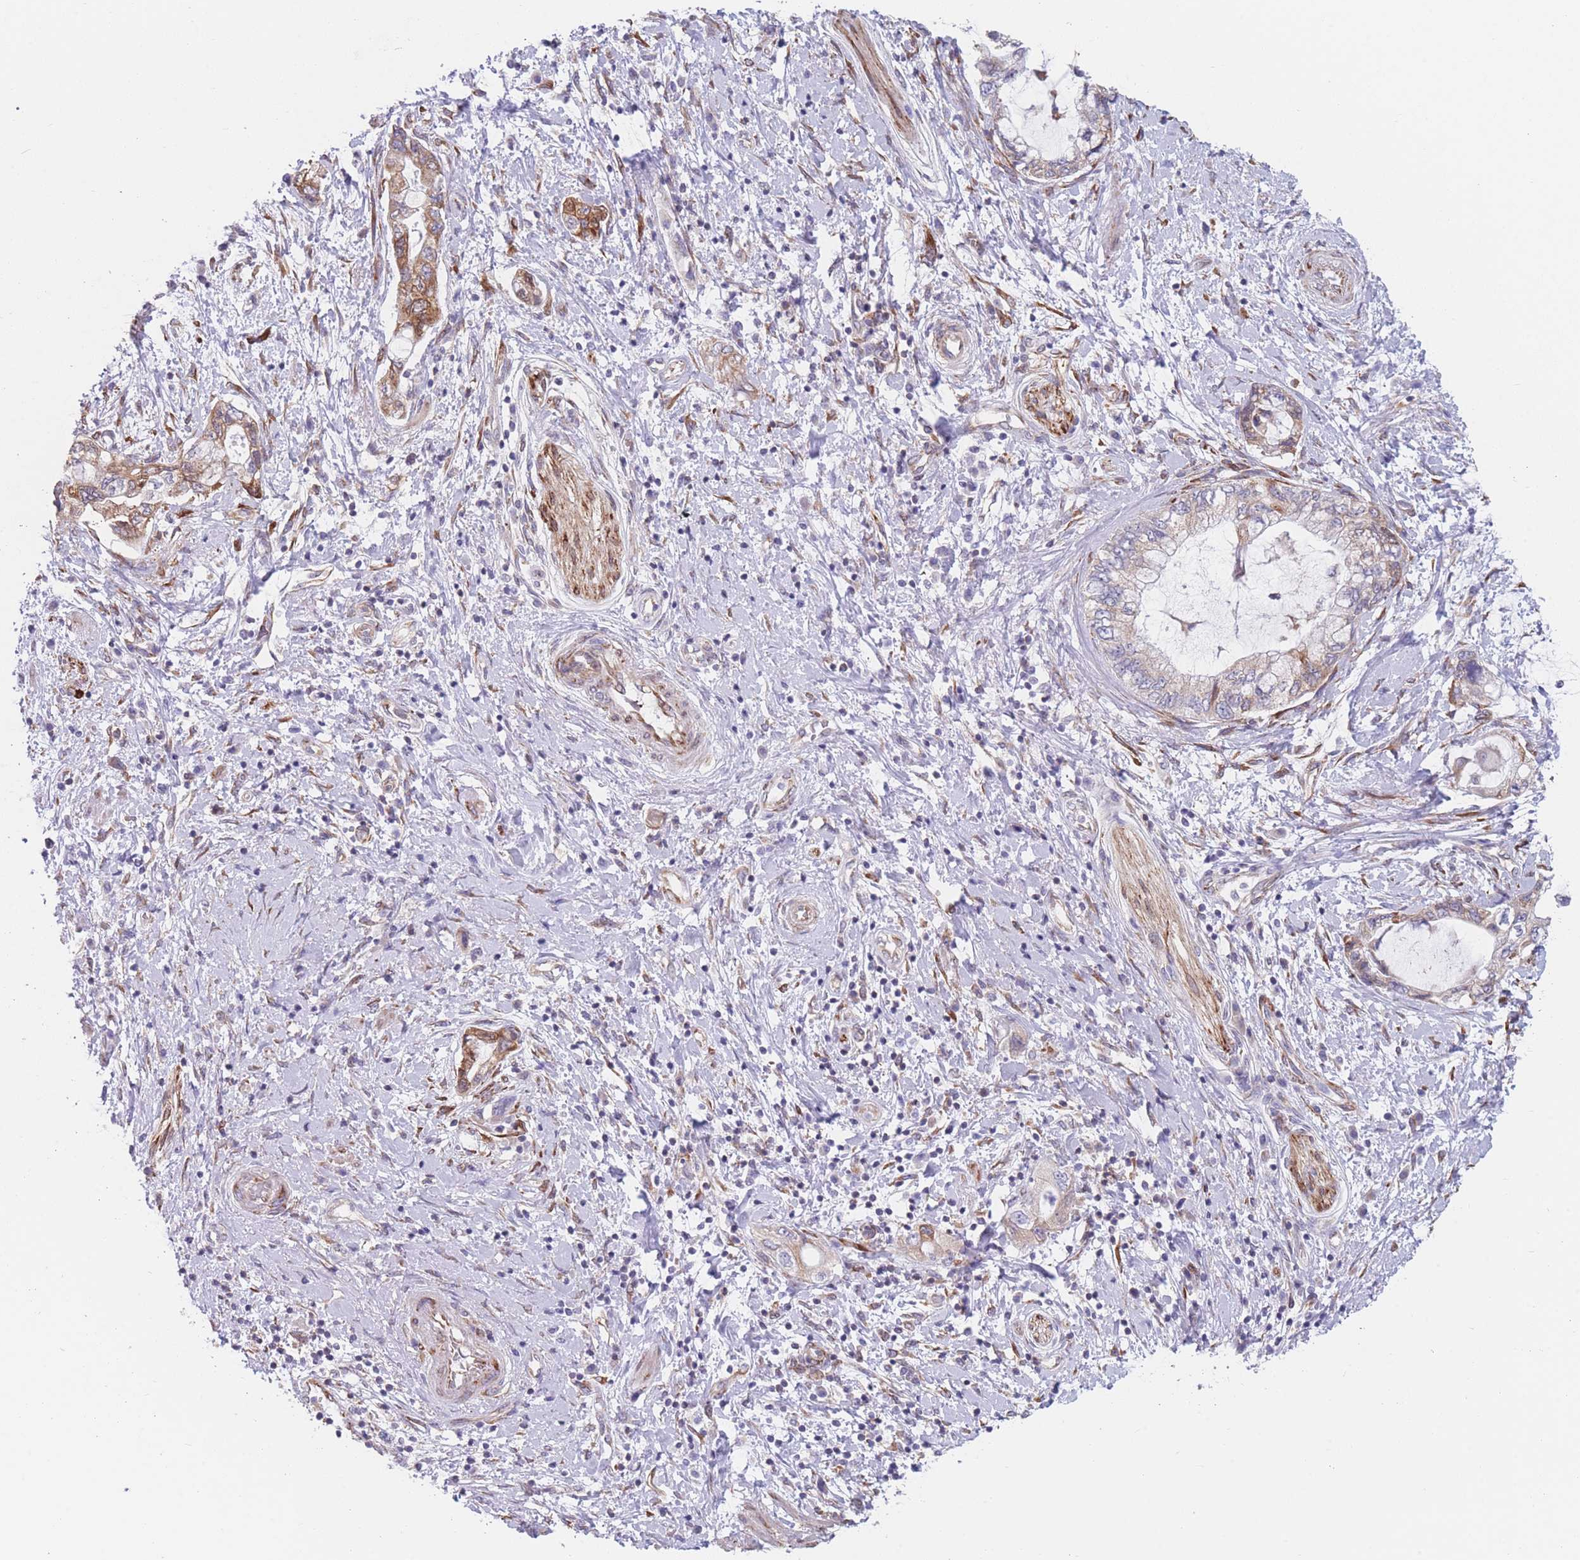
{"staining": {"intensity": "moderate", "quantity": "25%-75%", "location": "cytoplasmic/membranous"}, "tissue": "pancreatic cancer", "cell_type": "Tumor cells", "image_type": "cancer", "snomed": [{"axis": "morphology", "description": "Adenocarcinoma, NOS"}, {"axis": "topography", "description": "Pancreas"}], "caption": "Adenocarcinoma (pancreatic) tissue shows moderate cytoplasmic/membranous positivity in about 25%-75% of tumor cells", "gene": "AK9", "patient": {"sex": "female", "age": 73}}